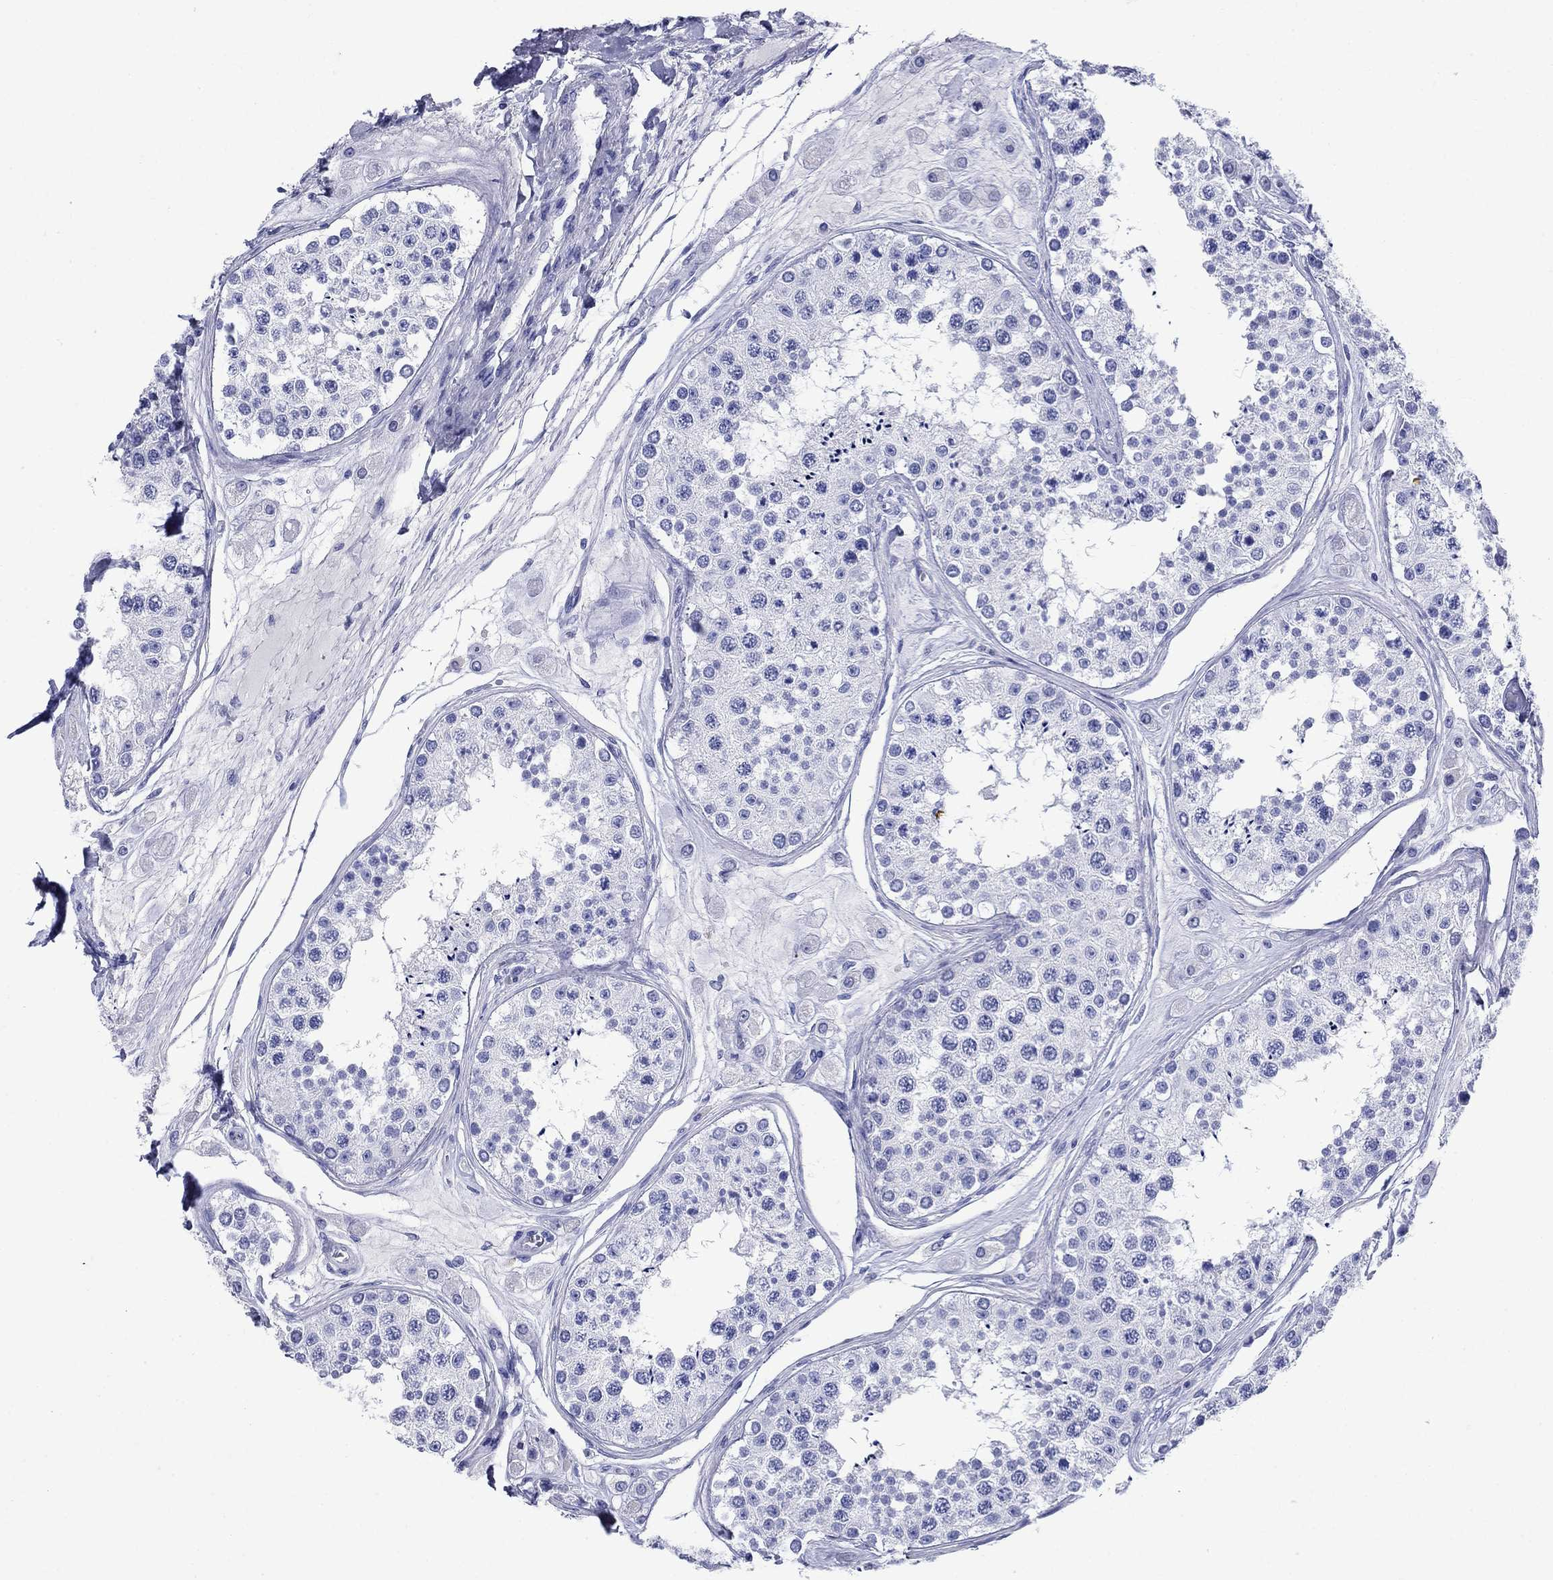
{"staining": {"intensity": "negative", "quantity": "none", "location": "none"}, "tissue": "testis", "cell_type": "Cells in seminiferous ducts", "image_type": "normal", "snomed": [{"axis": "morphology", "description": "Normal tissue, NOS"}, {"axis": "topography", "description": "Testis"}], "caption": "Immunohistochemical staining of normal human testis exhibits no significant expression in cells in seminiferous ducts.", "gene": "AZU1", "patient": {"sex": "male", "age": 25}}